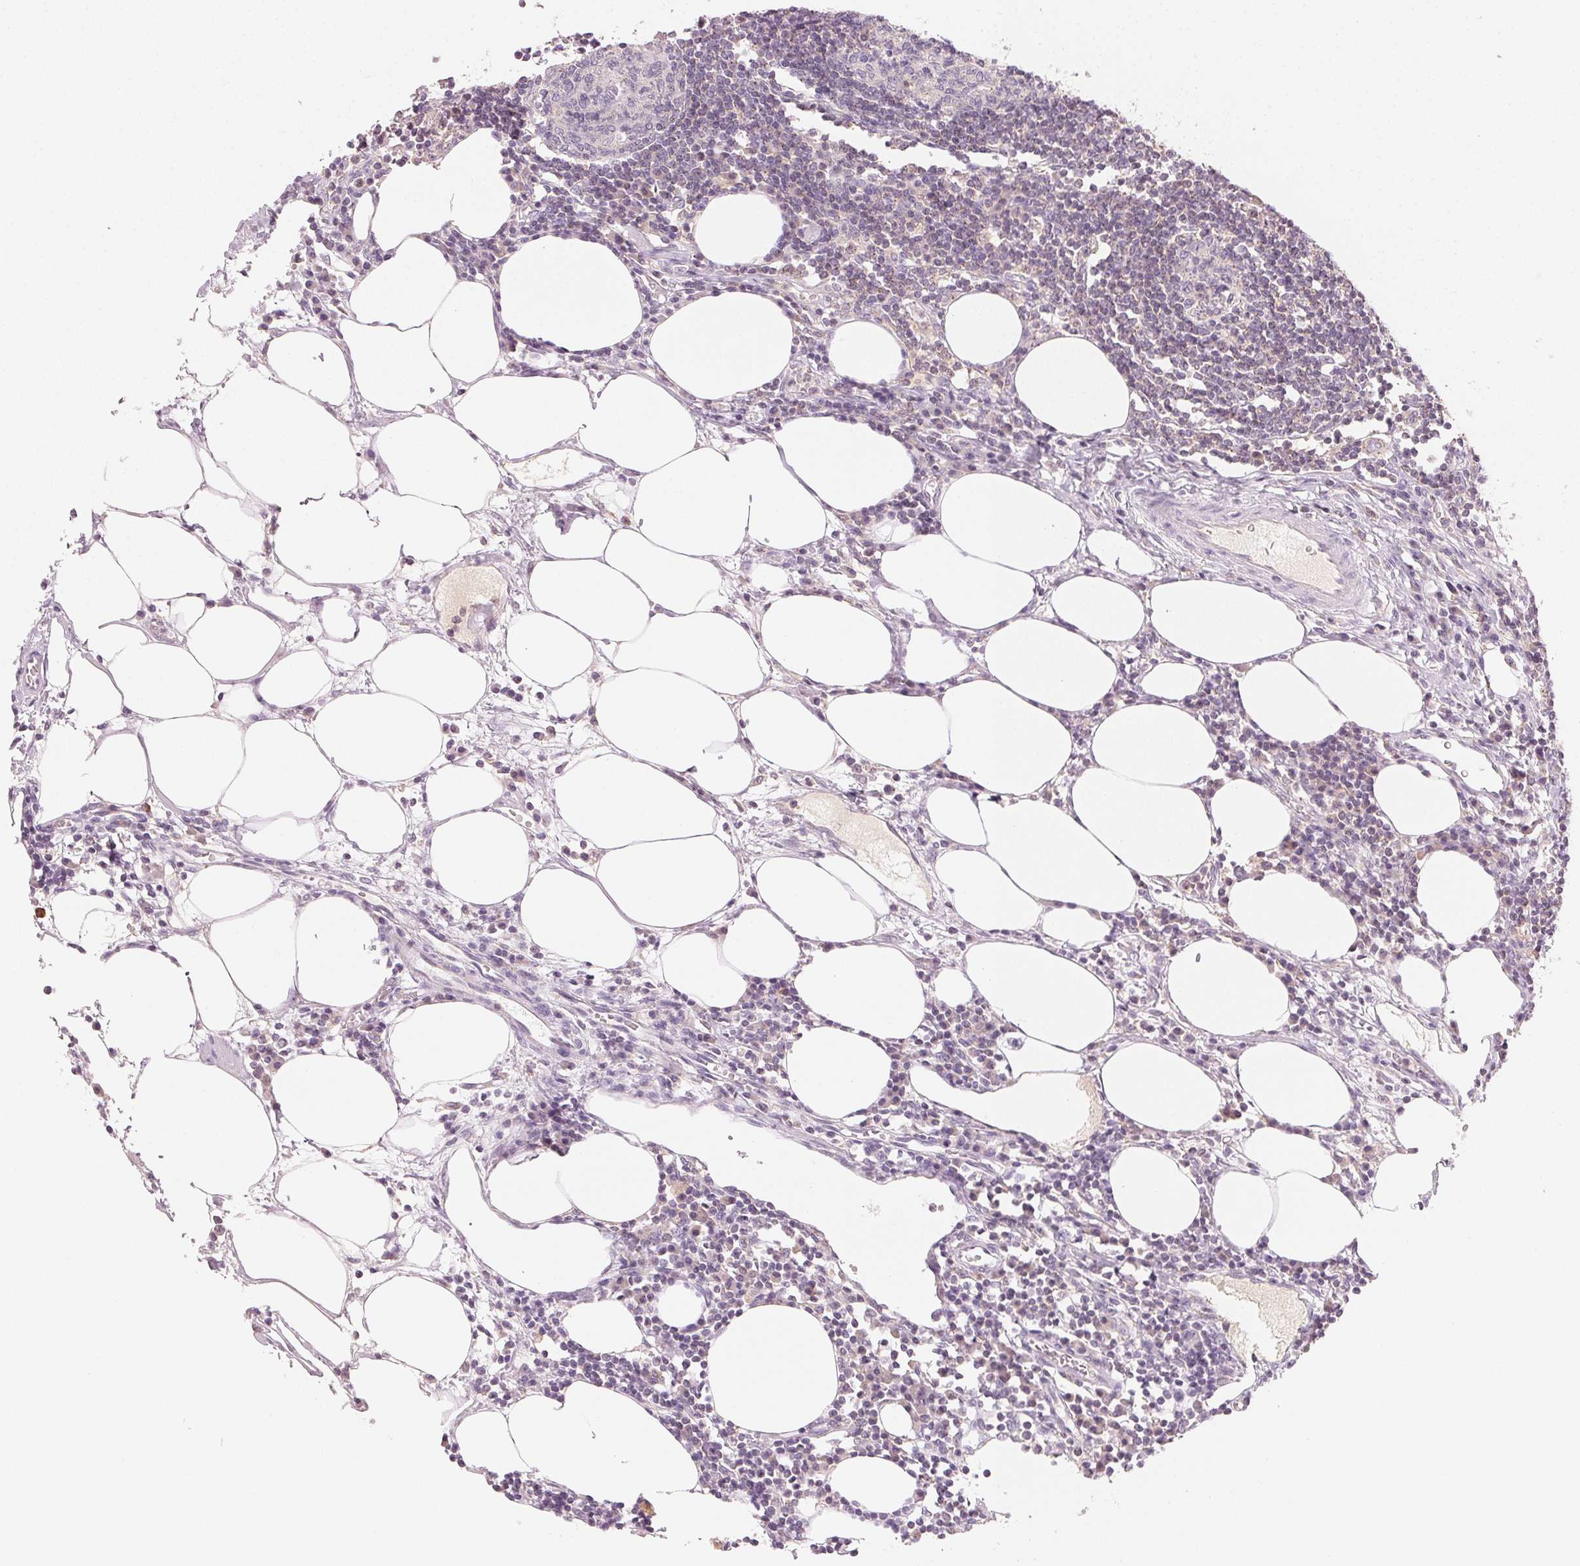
{"staining": {"intensity": "negative", "quantity": "none", "location": "none"}, "tissue": "lymph node", "cell_type": "Germinal center cells", "image_type": "normal", "snomed": [{"axis": "morphology", "description": "Normal tissue, NOS"}, {"axis": "topography", "description": "Lymph node"}], "caption": "This is a image of immunohistochemistry staining of benign lymph node, which shows no positivity in germinal center cells.", "gene": "HOXB13", "patient": {"sex": "male", "age": 67}}